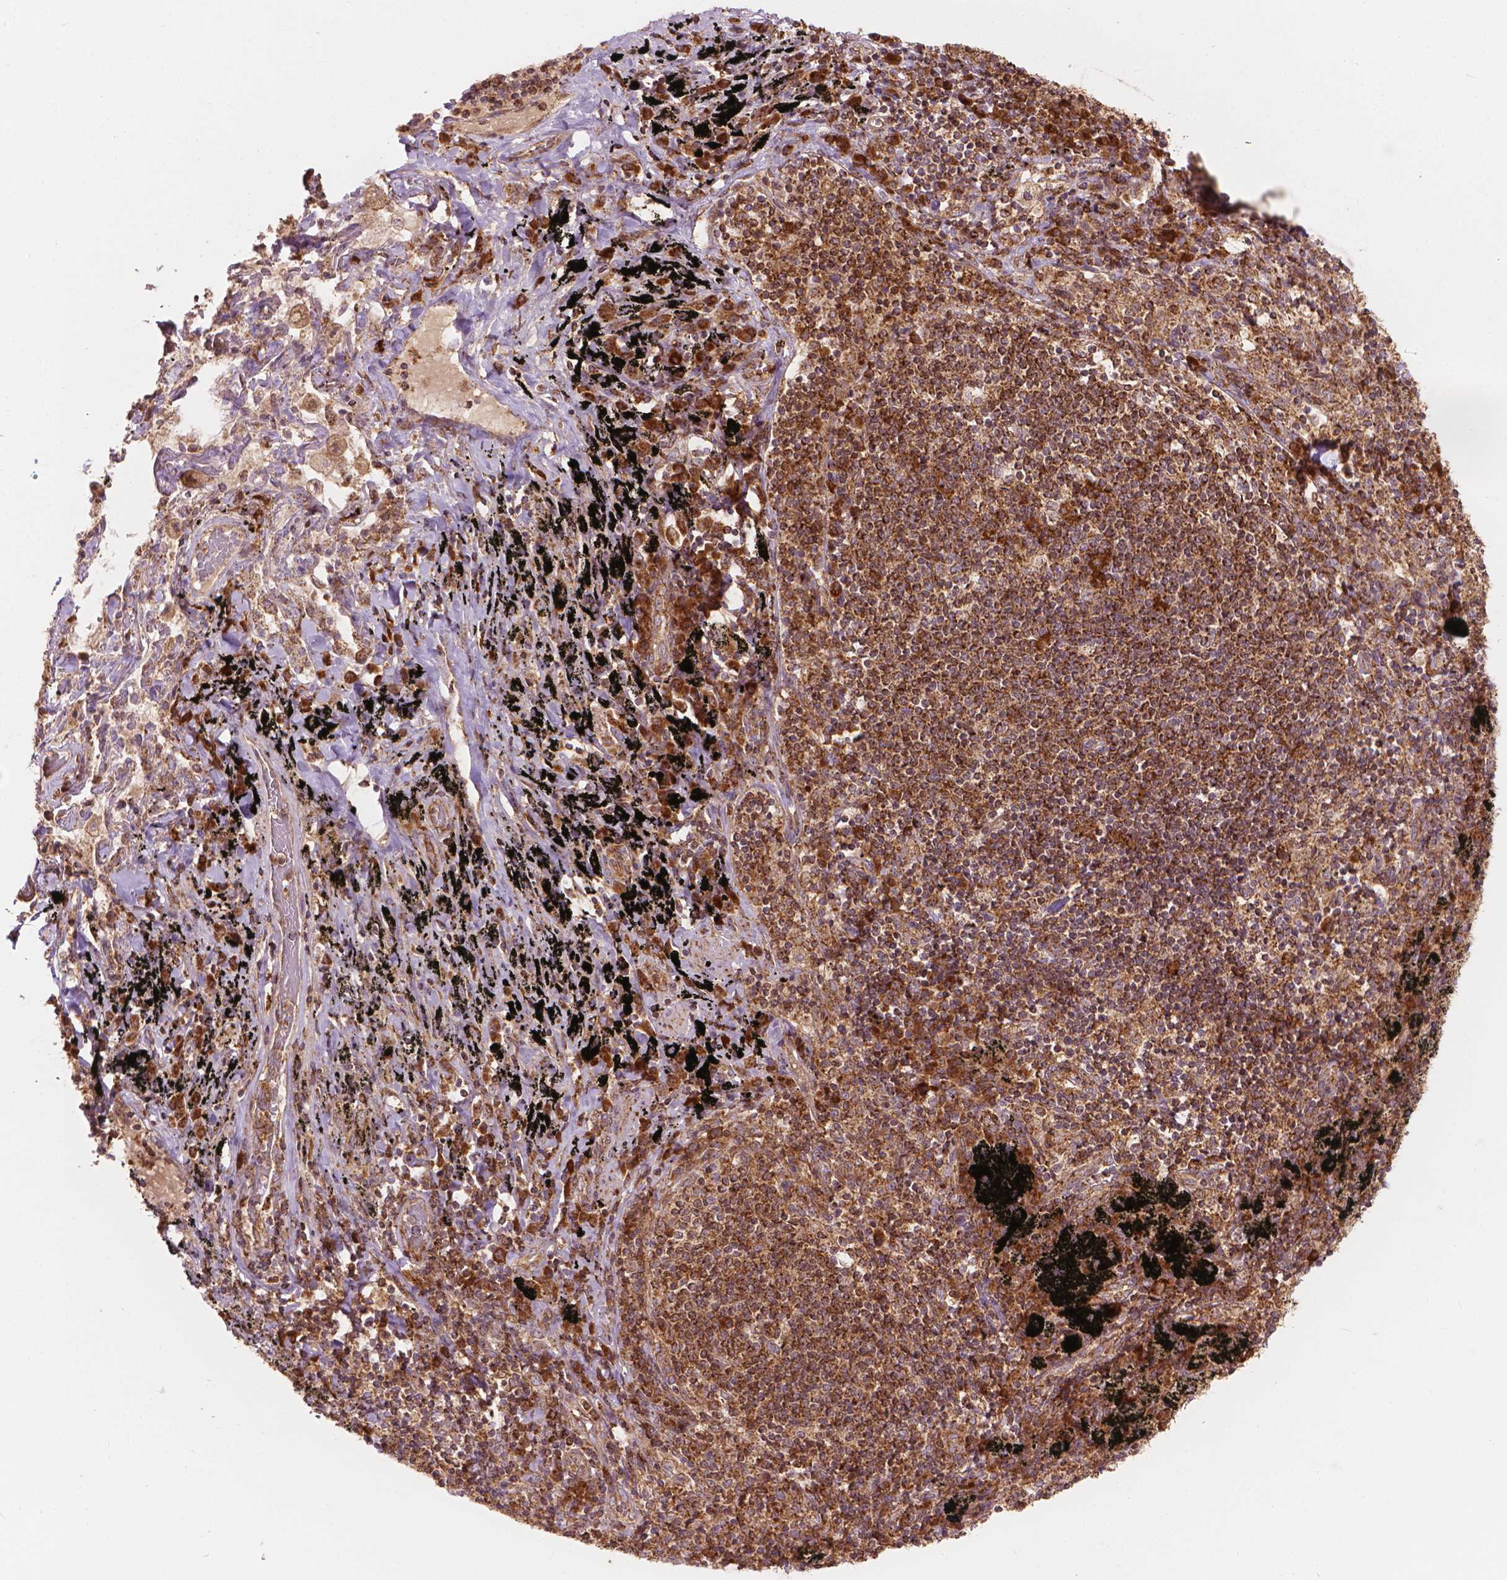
{"staining": {"intensity": "moderate", "quantity": ">75%", "location": "nuclear"}, "tissue": "adipose tissue", "cell_type": "Adipocytes", "image_type": "normal", "snomed": [{"axis": "morphology", "description": "Normal tissue, NOS"}, {"axis": "topography", "description": "Bronchus"}, {"axis": "topography", "description": "Lung"}], "caption": "Protein staining exhibits moderate nuclear expression in approximately >75% of adipocytes in normal adipose tissue.", "gene": "VARS2", "patient": {"sex": "female", "age": 57}}